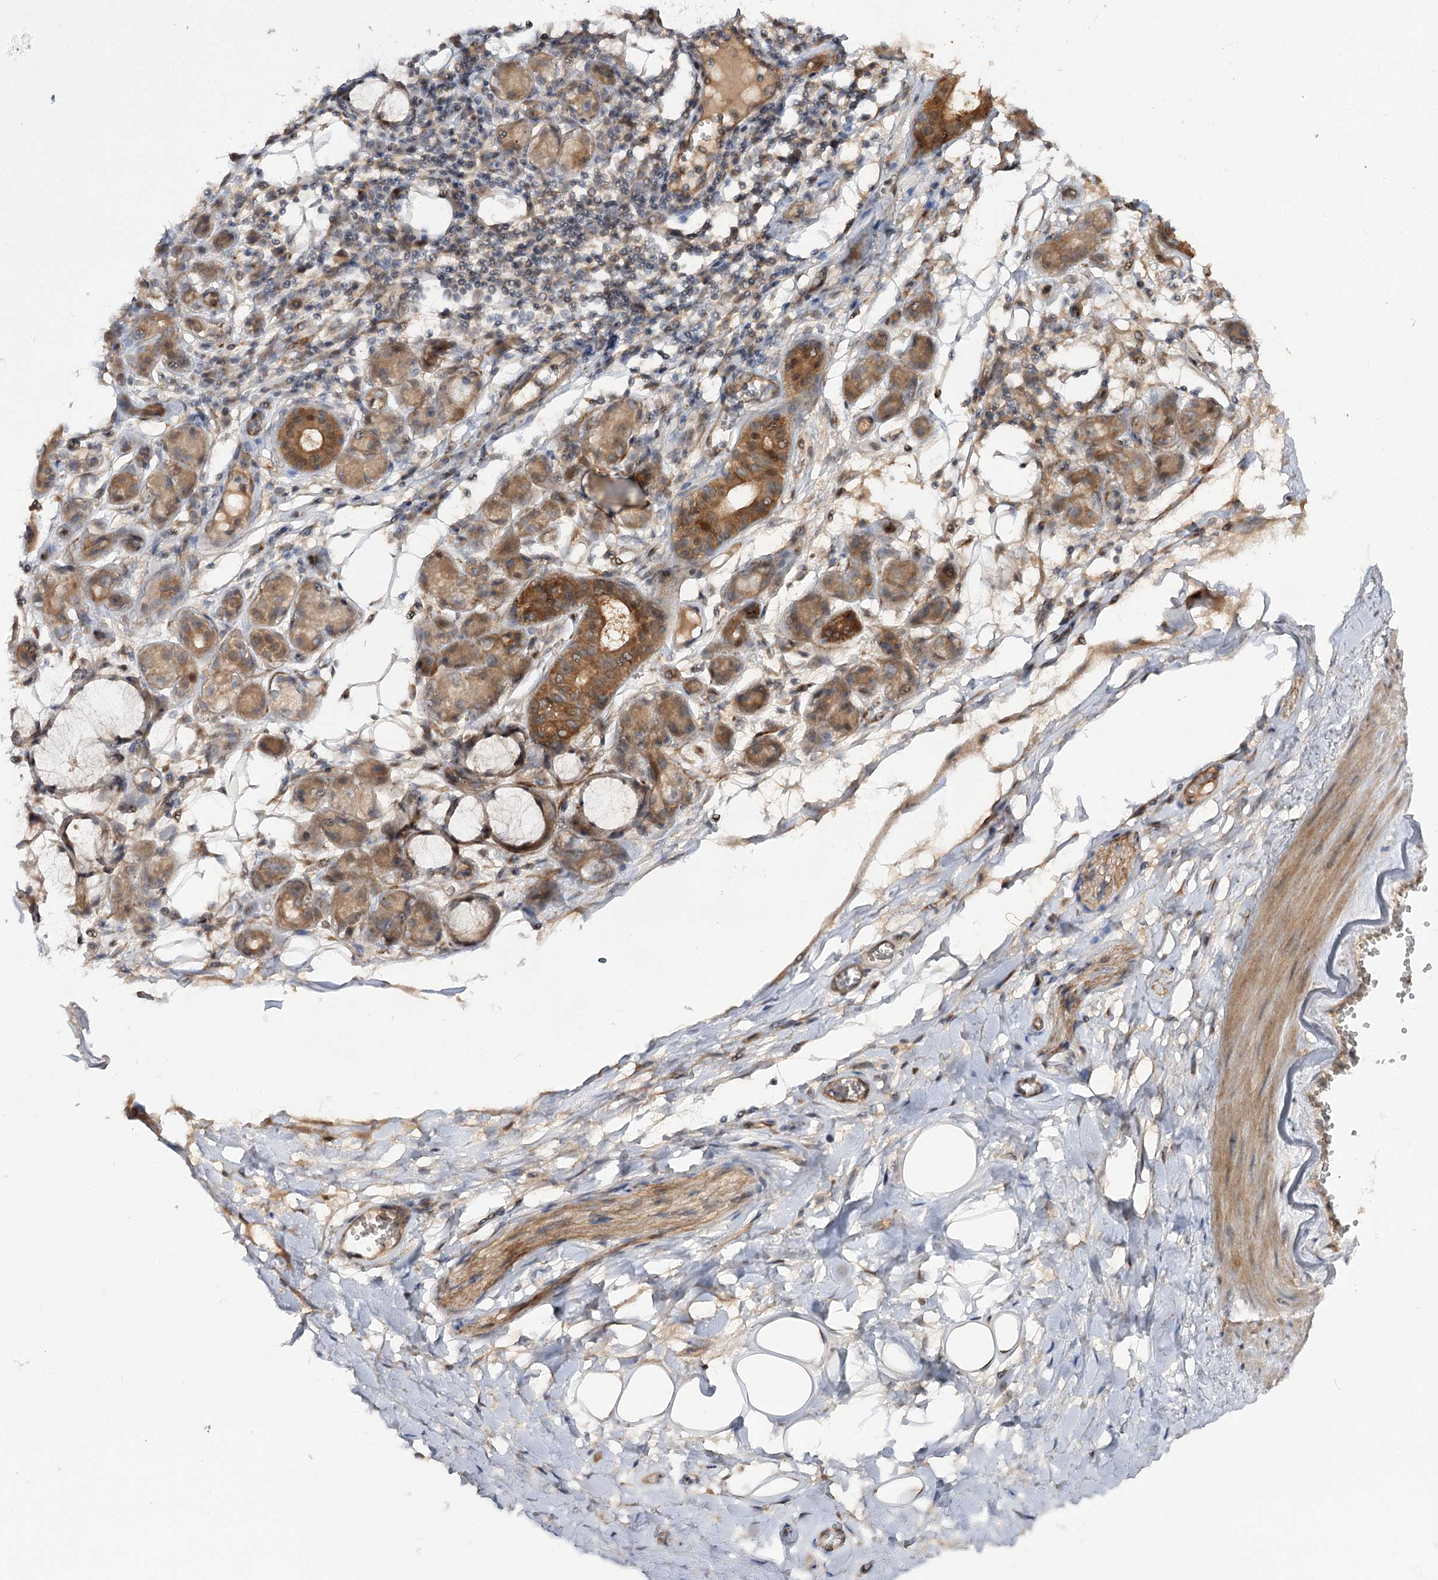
{"staining": {"intensity": "moderate", "quantity": "<25%", "location": "cytoplasmic/membranous"}, "tissue": "adipose tissue", "cell_type": "Adipocytes", "image_type": "normal", "snomed": [{"axis": "morphology", "description": "Normal tissue, NOS"}, {"axis": "morphology", "description": "Inflammation, NOS"}, {"axis": "topography", "description": "Salivary gland"}, {"axis": "topography", "description": "Peripheral nerve tissue"}], "caption": "The immunohistochemical stain shows moderate cytoplasmic/membranous expression in adipocytes of unremarkable adipose tissue.", "gene": "C11orf80", "patient": {"sex": "female", "age": 75}}